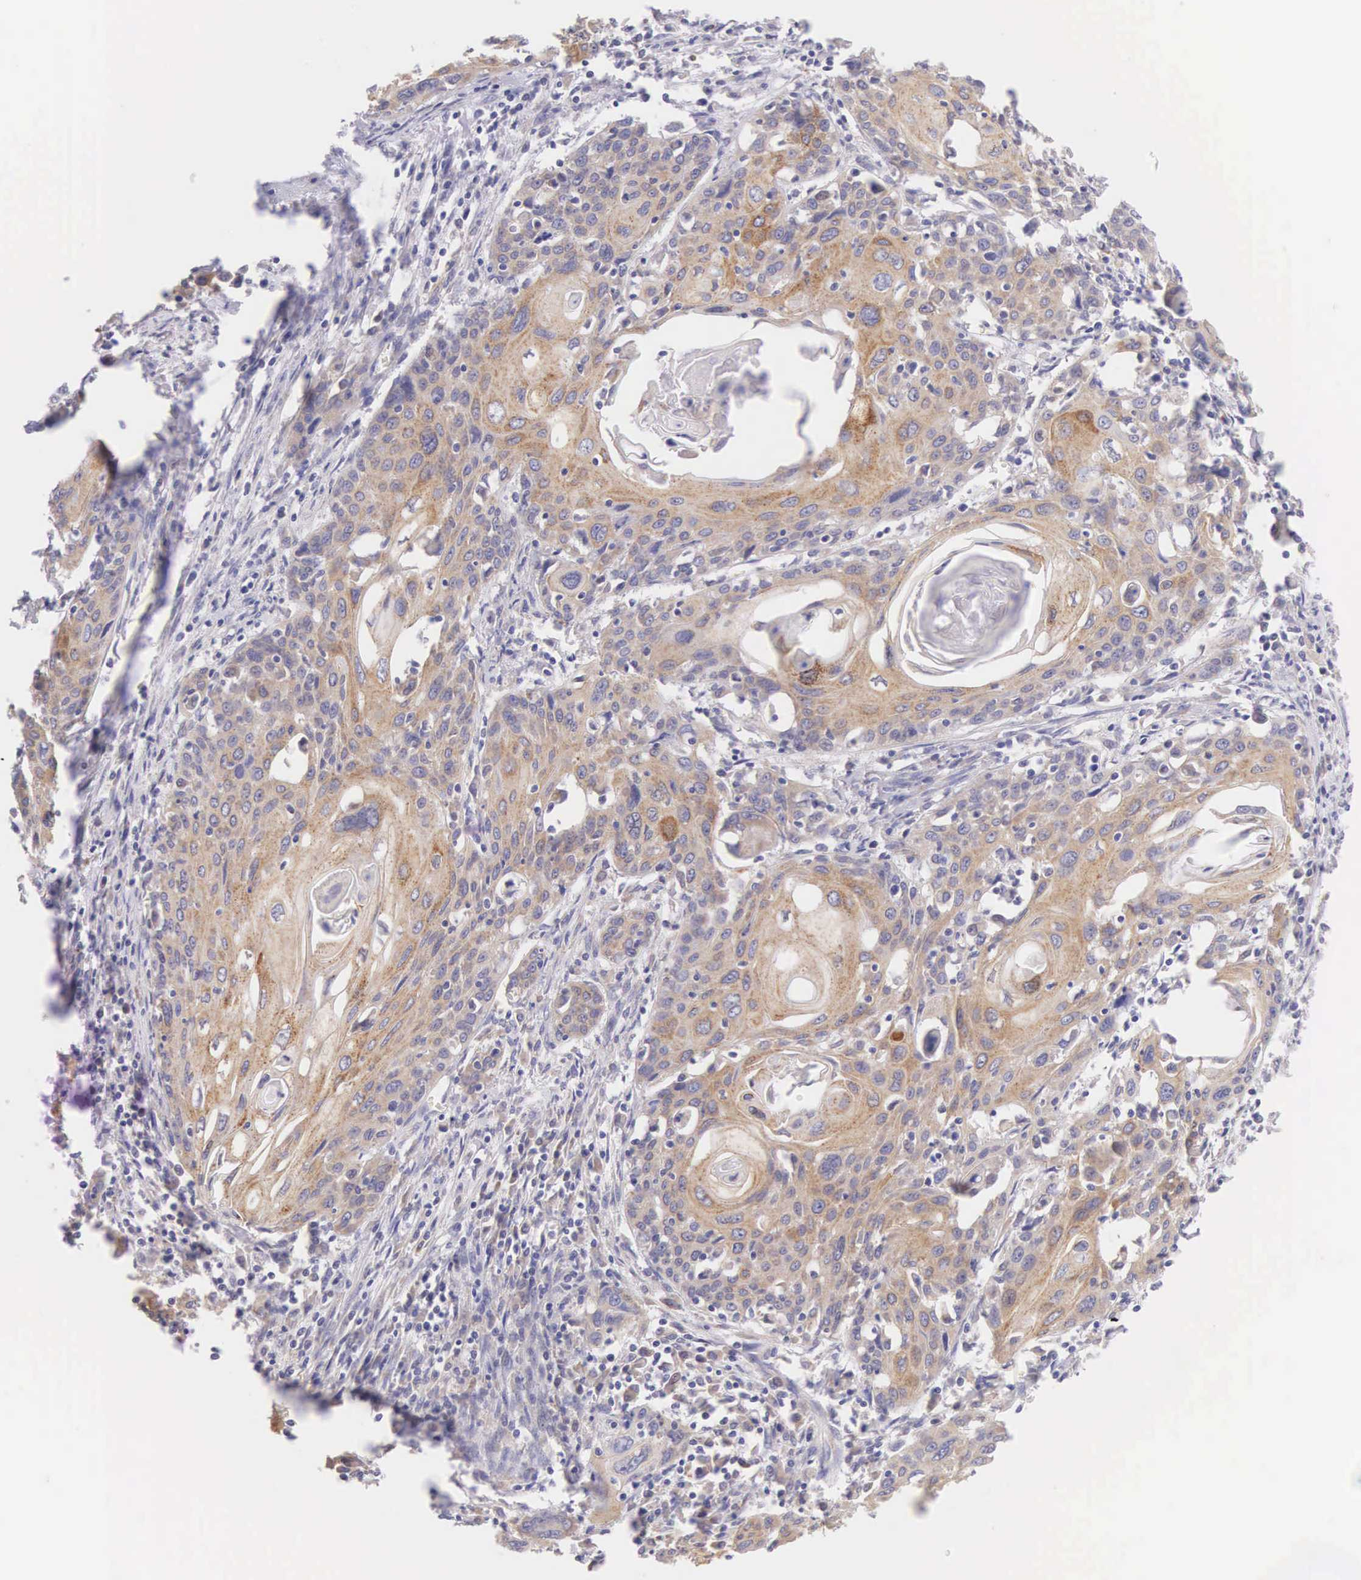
{"staining": {"intensity": "weak", "quantity": ">75%", "location": "cytoplasmic/membranous"}, "tissue": "cervical cancer", "cell_type": "Tumor cells", "image_type": "cancer", "snomed": [{"axis": "morphology", "description": "Squamous cell carcinoma, NOS"}, {"axis": "topography", "description": "Cervix"}], "caption": "There is low levels of weak cytoplasmic/membranous expression in tumor cells of squamous cell carcinoma (cervical), as demonstrated by immunohistochemical staining (brown color).", "gene": "NSDHL", "patient": {"sex": "female", "age": 54}}